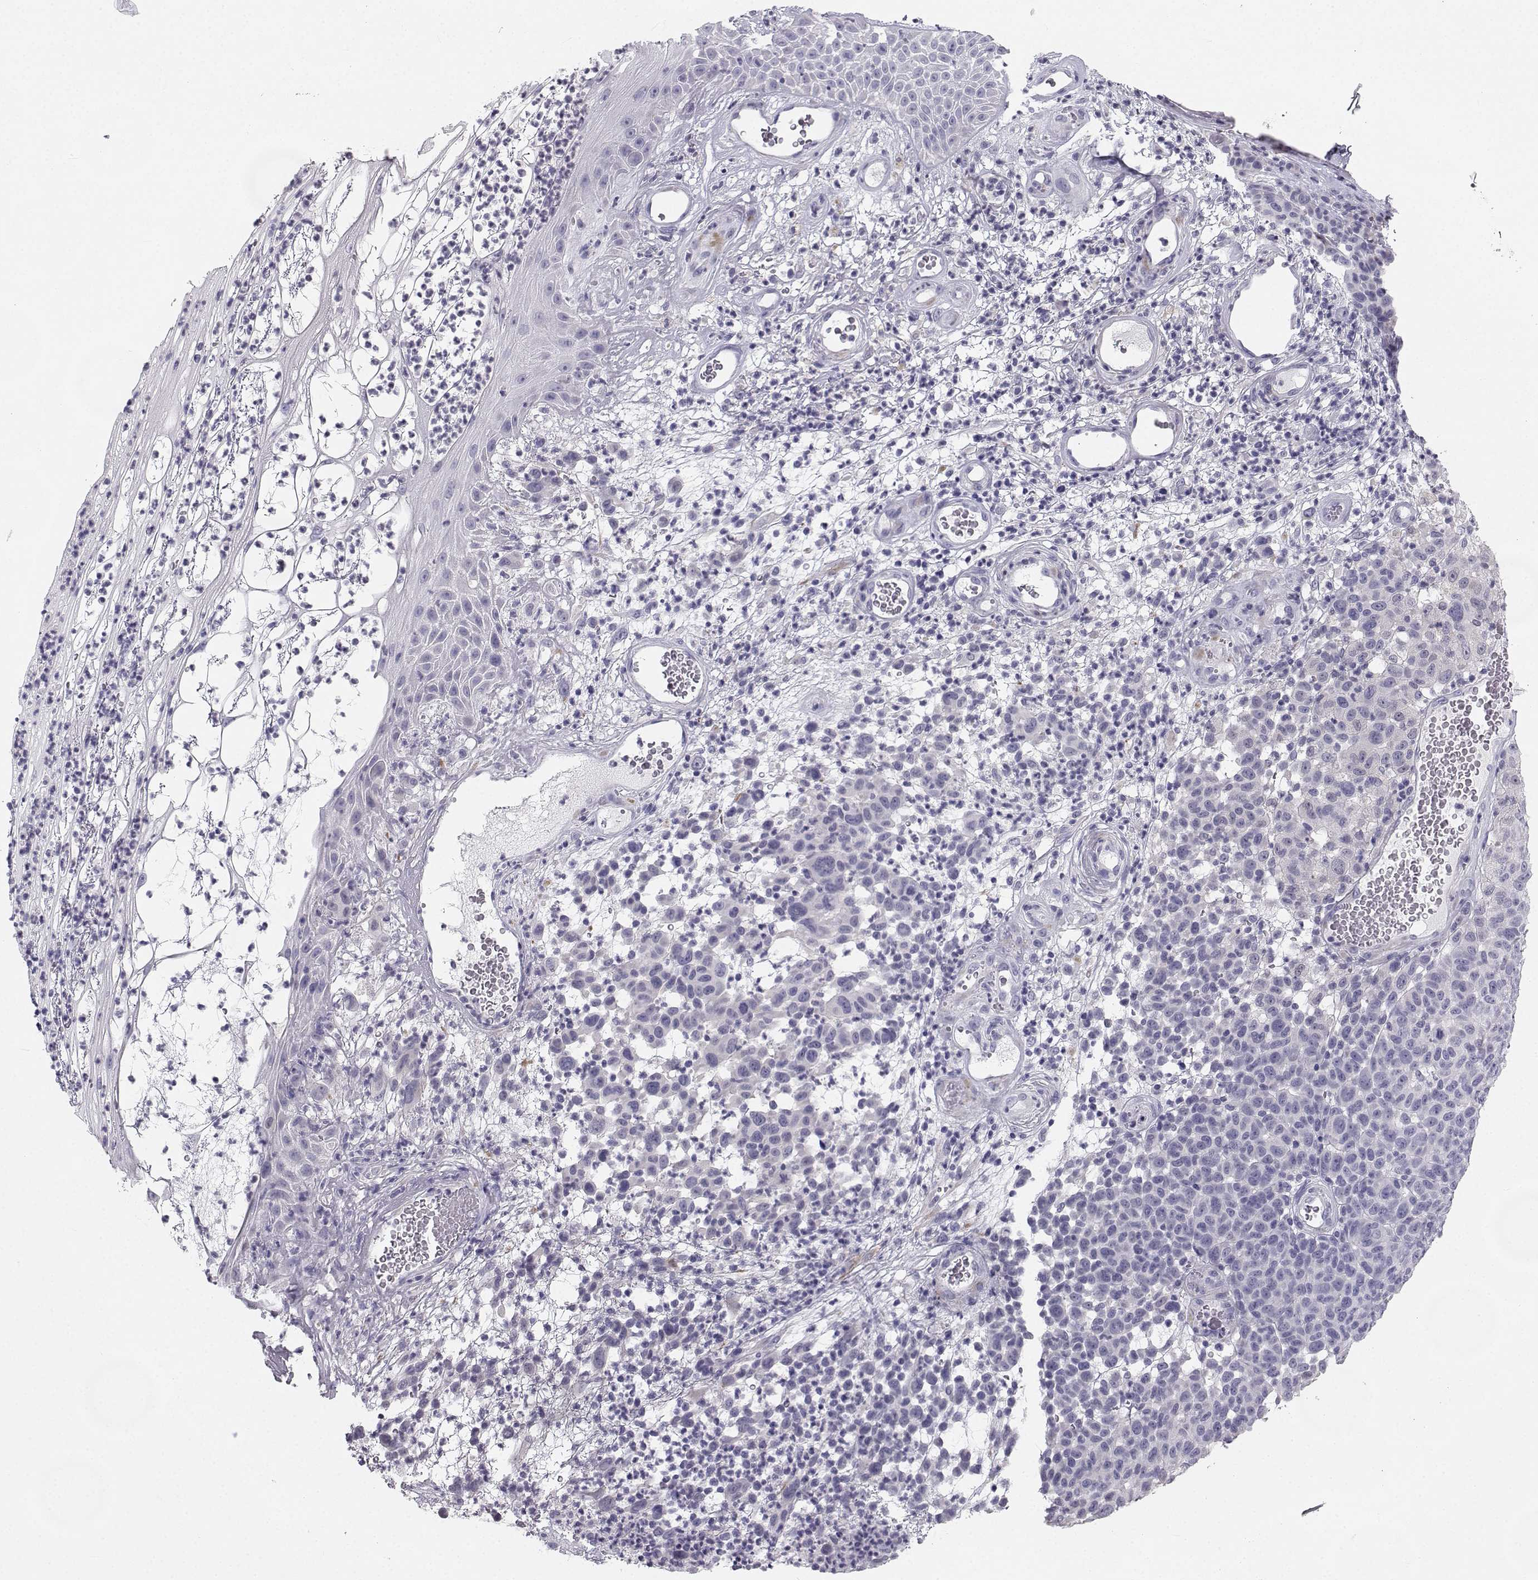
{"staining": {"intensity": "negative", "quantity": "none", "location": "none"}, "tissue": "melanoma", "cell_type": "Tumor cells", "image_type": "cancer", "snomed": [{"axis": "morphology", "description": "Malignant melanoma, NOS"}, {"axis": "topography", "description": "Skin"}], "caption": "Image shows no significant protein positivity in tumor cells of malignant melanoma.", "gene": "SYCE1", "patient": {"sex": "male", "age": 59}}